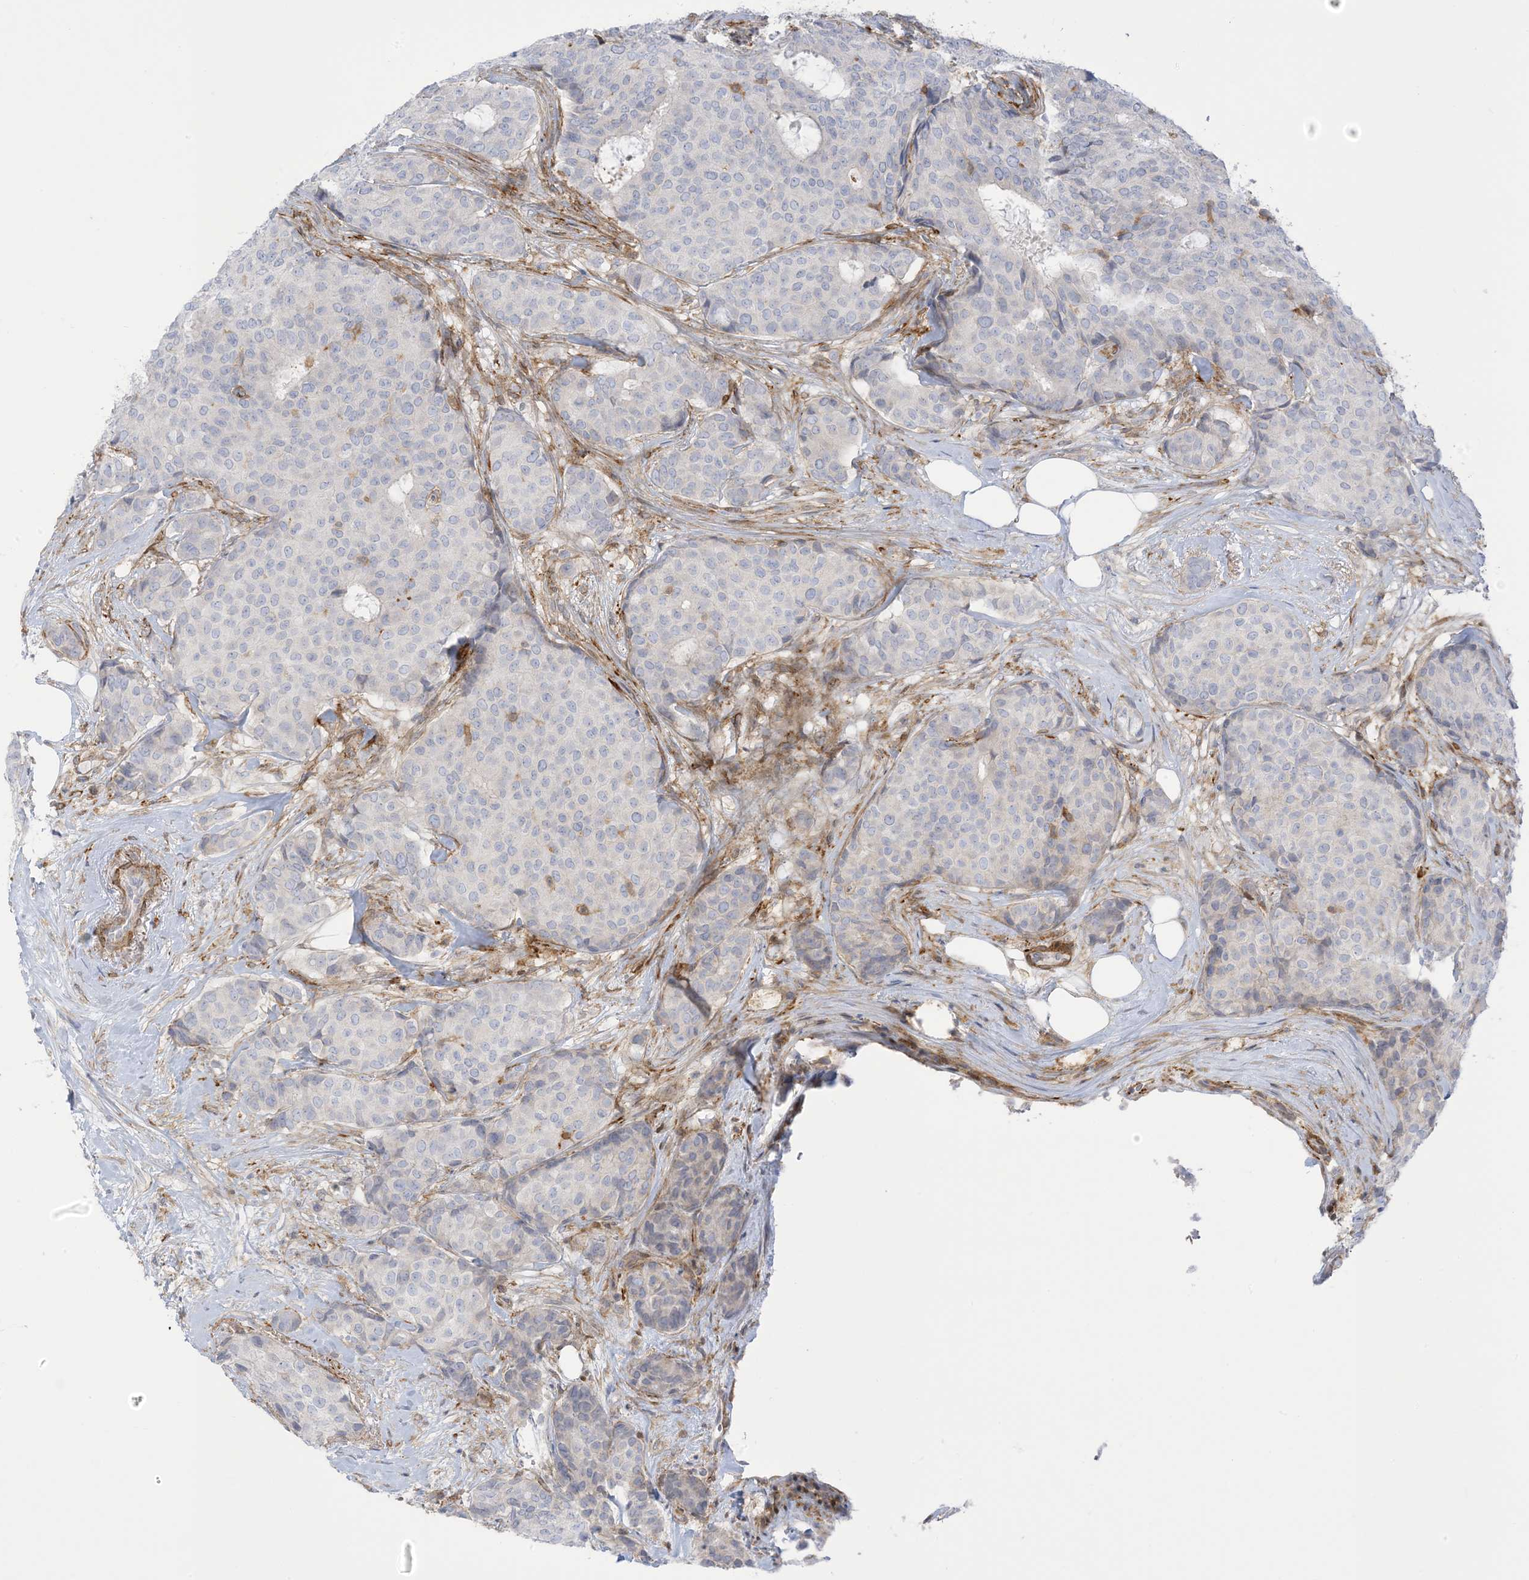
{"staining": {"intensity": "negative", "quantity": "none", "location": "none"}, "tissue": "breast cancer", "cell_type": "Tumor cells", "image_type": "cancer", "snomed": [{"axis": "morphology", "description": "Duct carcinoma"}, {"axis": "topography", "description": "Breast"}], "caption": "IHC of breast invasive ductal carcinoma reveals no staining in tumor cells. The staining is performed using DAB brown chromogen with nuclei counter-stained in using hematoxylin.", "gene": "ICMT", "patient": {"sex": "female", "age": 75}}